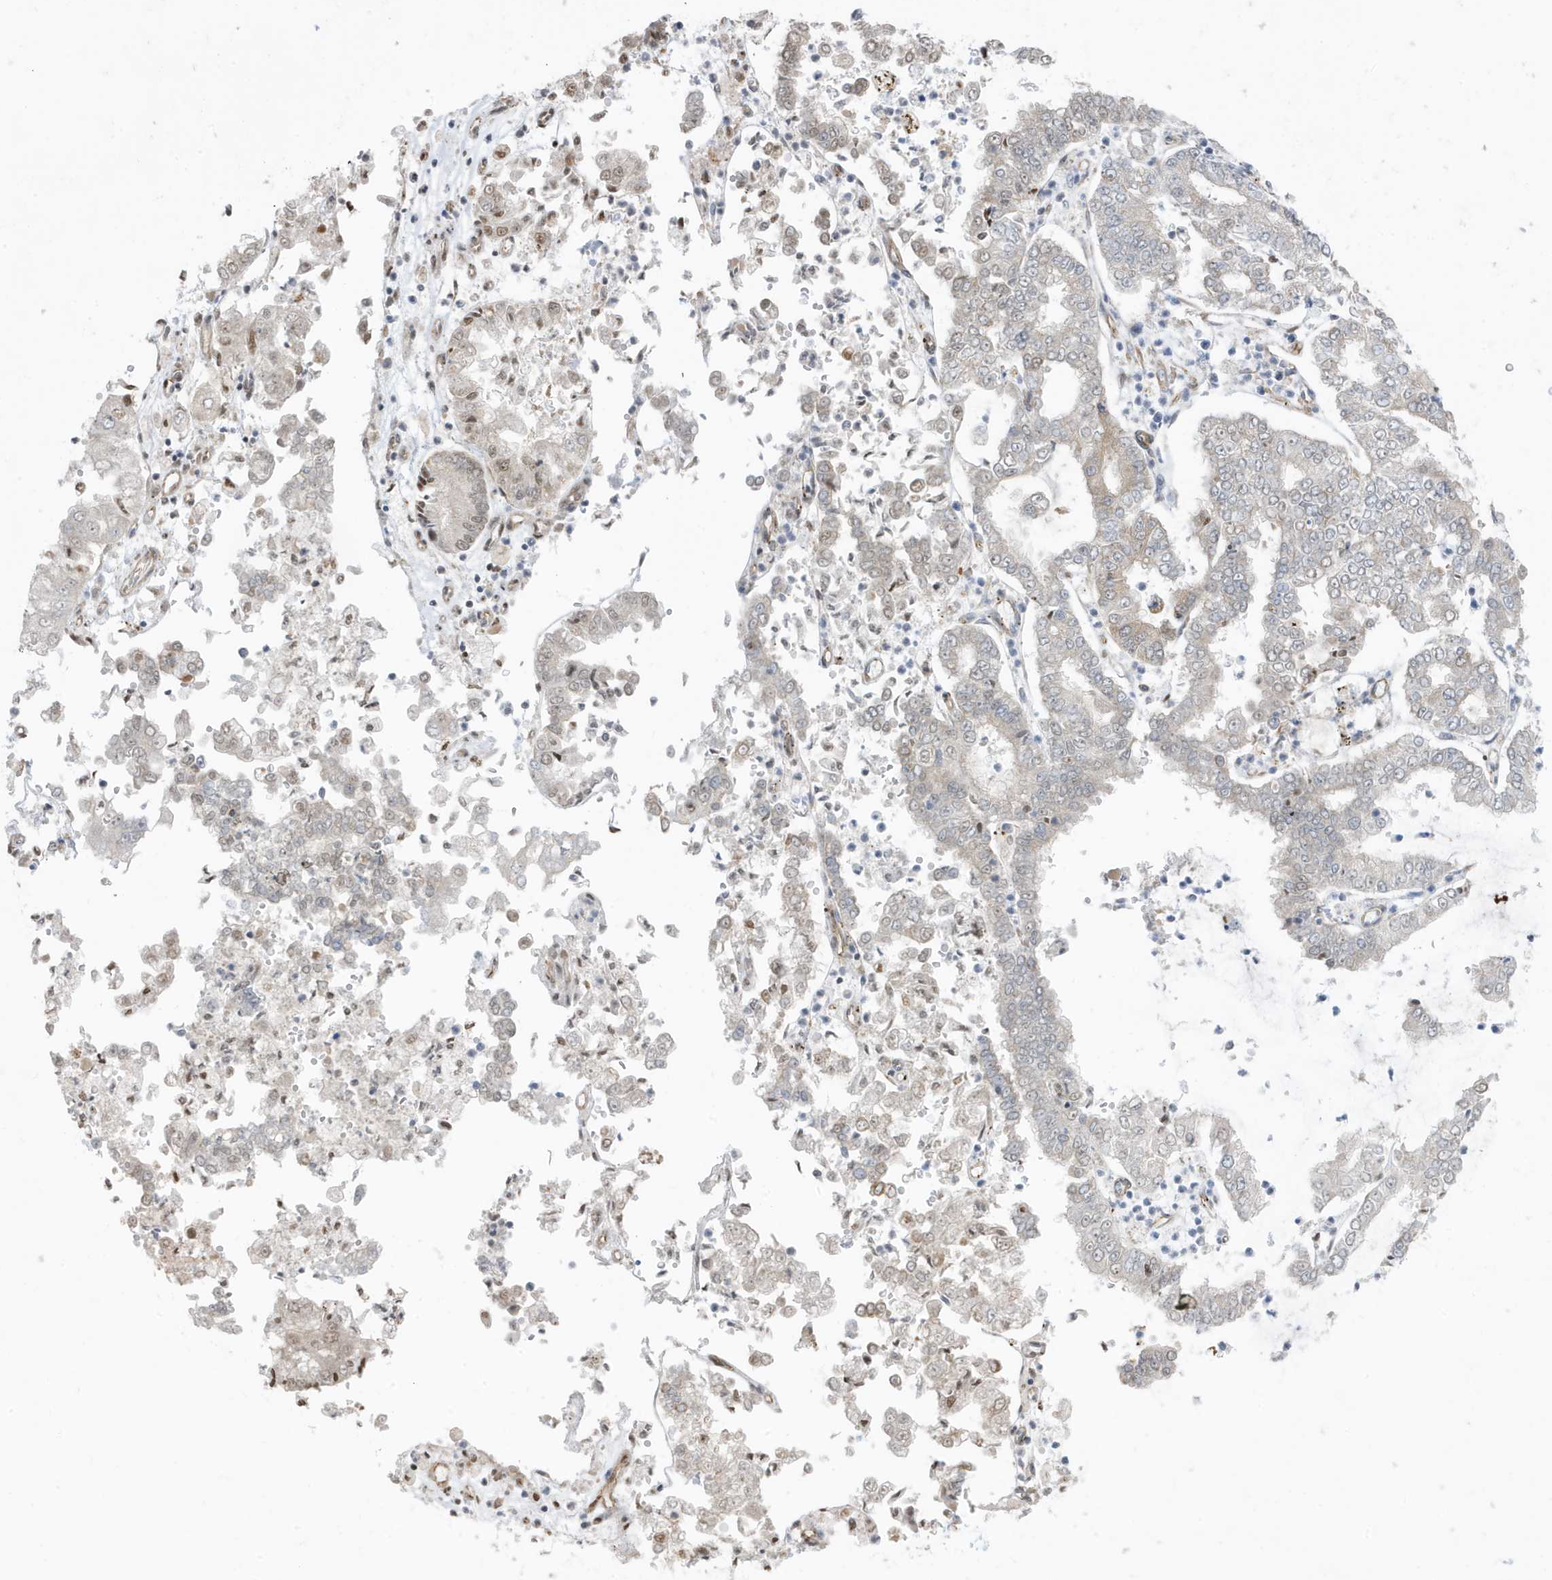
{"staining": {"intensity": "negative", "quantity": "none", "location": "none"}, "tissue": "stomach cancer", "cell_type": "Tumor cells", "image_type": "cancer", "snomed": [{"axis": "morphology", "description": "Adenocarcinoma, NOS"}, {"axis": "topography", "description": "Stomach"}], "caption": "Tumor cells are negative for brown protein staining in stomach cancer (adenocarcinoma). Nuclei are stained in blue.", "gene": "CHCHD4", "patient": {"sex": "male", "age": 76}}